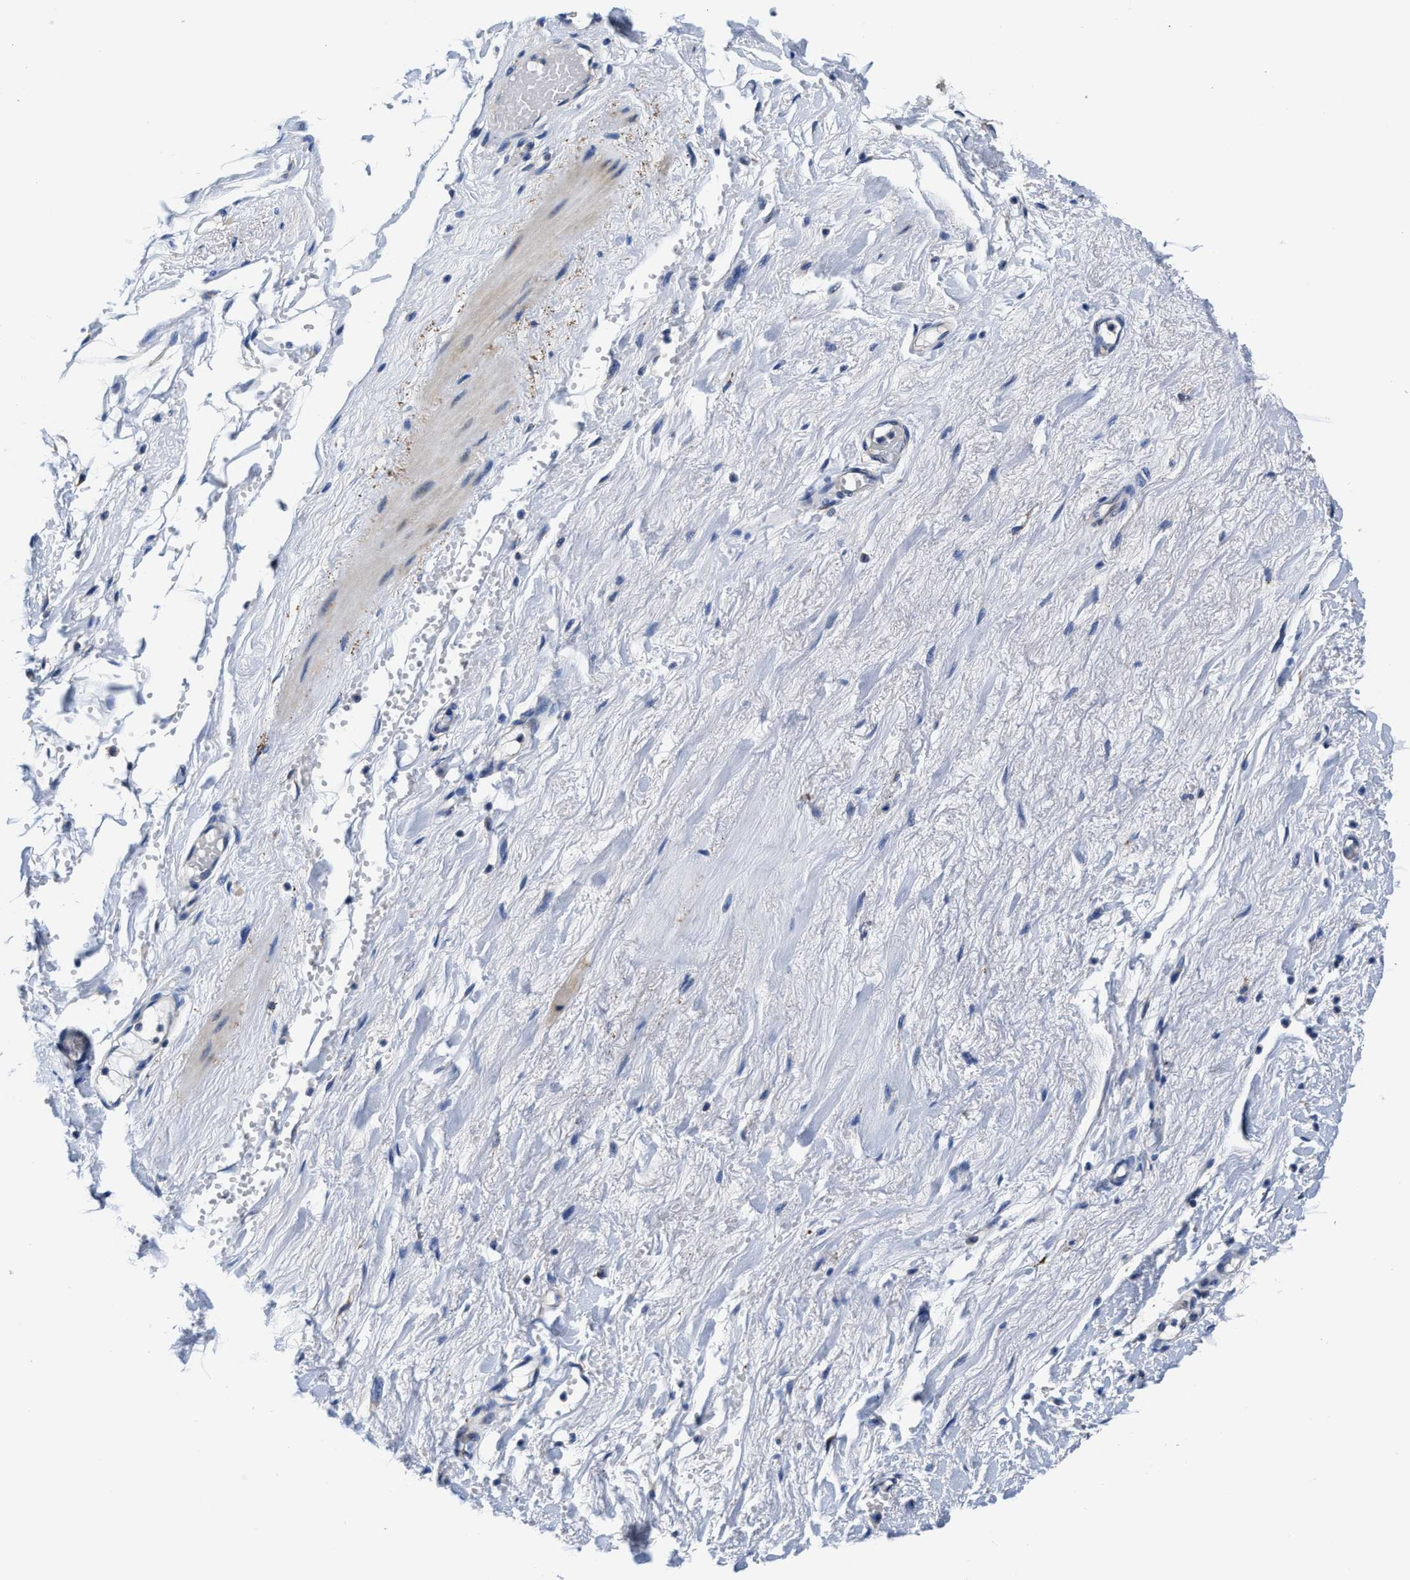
{"staining": {"intensity": "negative", "quantity": "none", "location": "none"}, "tissue": "adipose tissue", "cell_type": "Adipocytes", "image_type": "normal", "snomed": [{"axis": "morphology", "description": "Normal tissue, NOS"}, {"axis": "topography", "description": "Soft tissue"}], "caption": "Immunohistochemistry of normal human adipose tissue reveals no positivity in adipocytes. (DAB (3,3'-diaminobenzidine) IHC with hematoxylin counter stain).", "gene": "TMEM30A", "patient": {"sex": "male", "age": 72}}